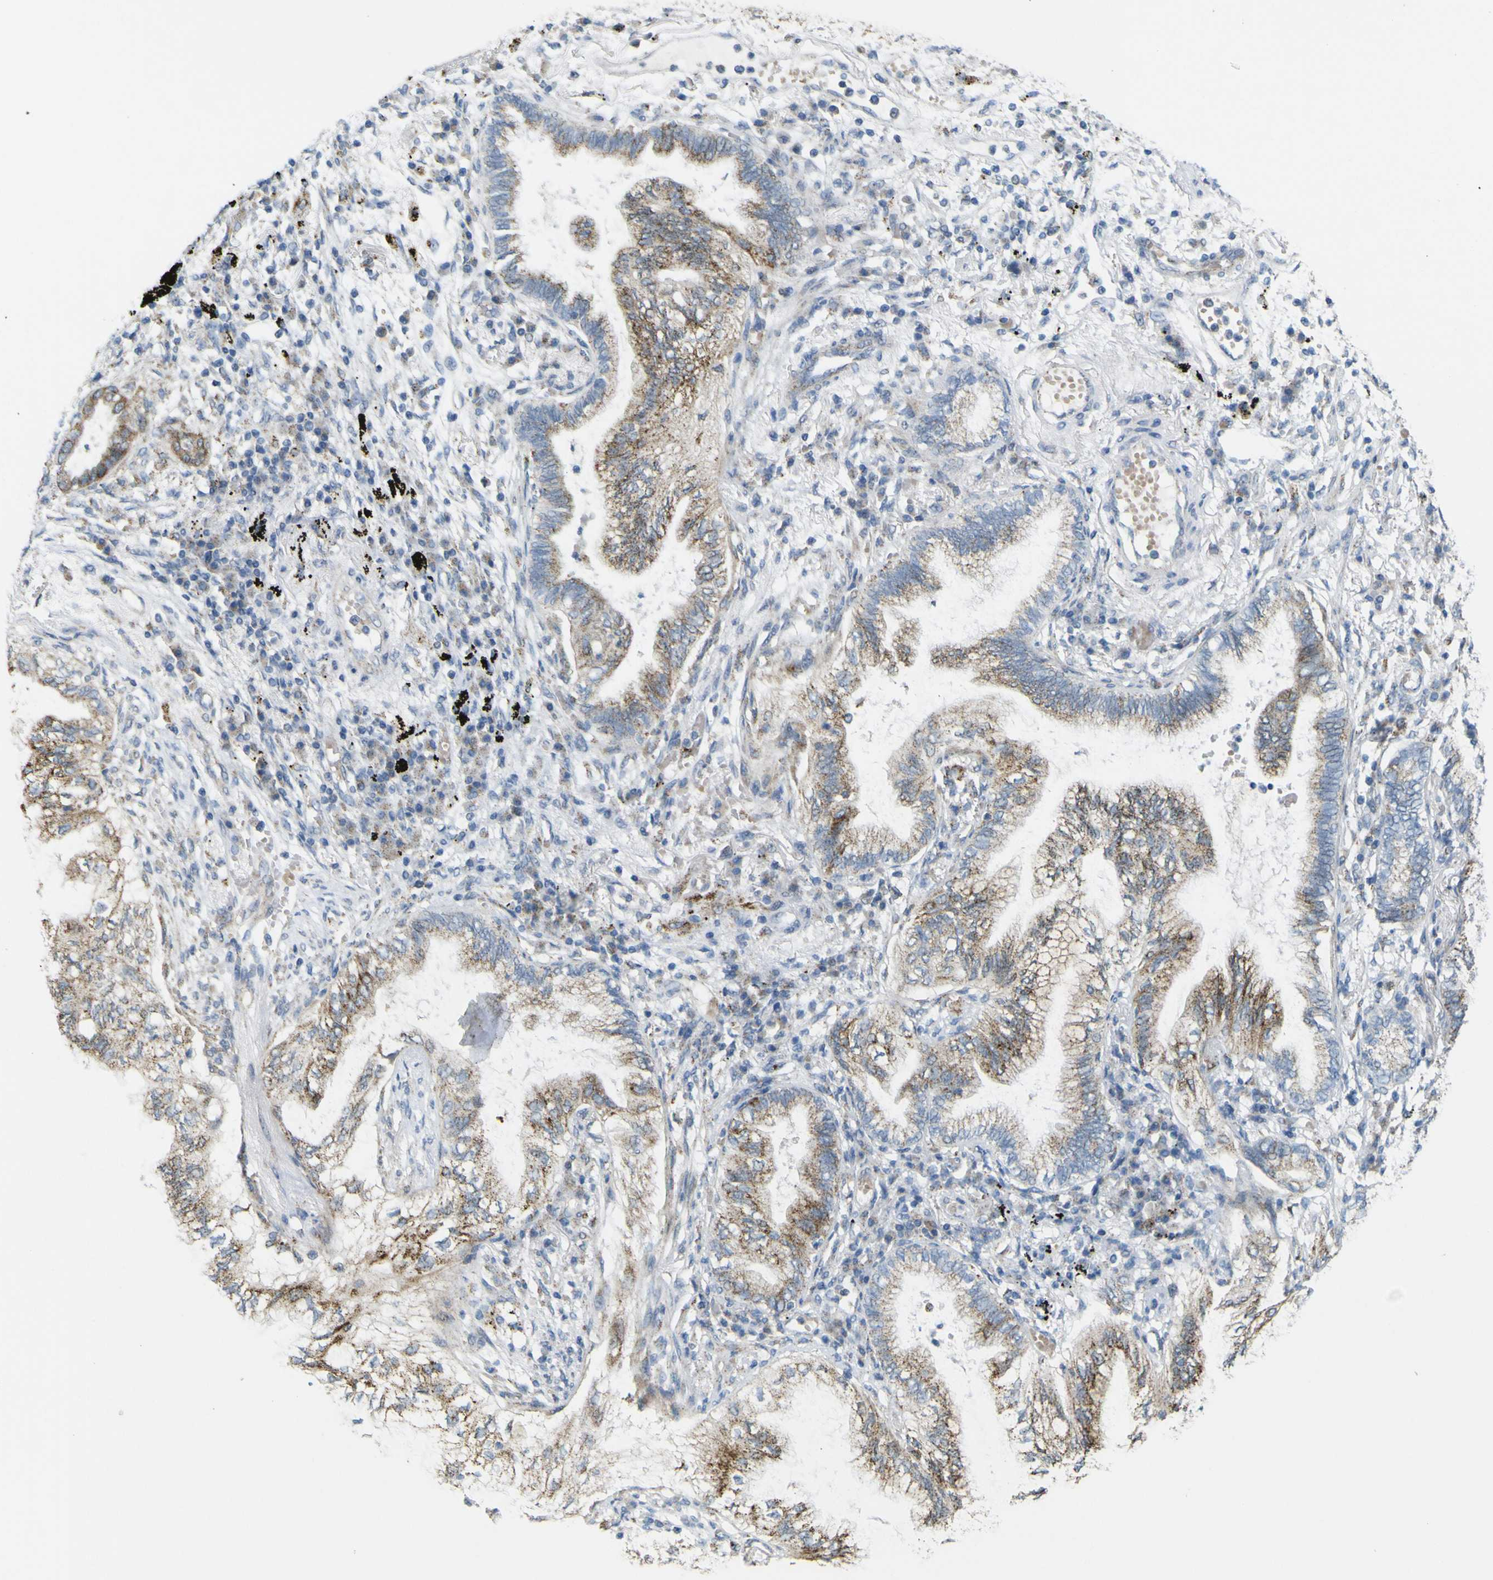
{"staining": {"intensity": "moderate", "quantity": ">75%", "location": "cytoplasmic/membranous"}, "tissue": "lung cancer", "cell_type": "Tumor cells", "image_type": "cancer", "snomed": [{"axis": "morphology", "description": "Normal tissue, NOS"}, {"axis": "morphology", "description": "Adenocarcinoma, NOS"}, {"axis": "topography", "description": "Bronchus"}, {"axis": "topography", "description": "Lung"}], "caption": "Protein expression analysis of human lung cancer reveals moderate cytoplasmic/membranous expression in about >75% of tumor cells.", "gene": "ACBD5", "patient": {"sex": "female", "age": 70}}